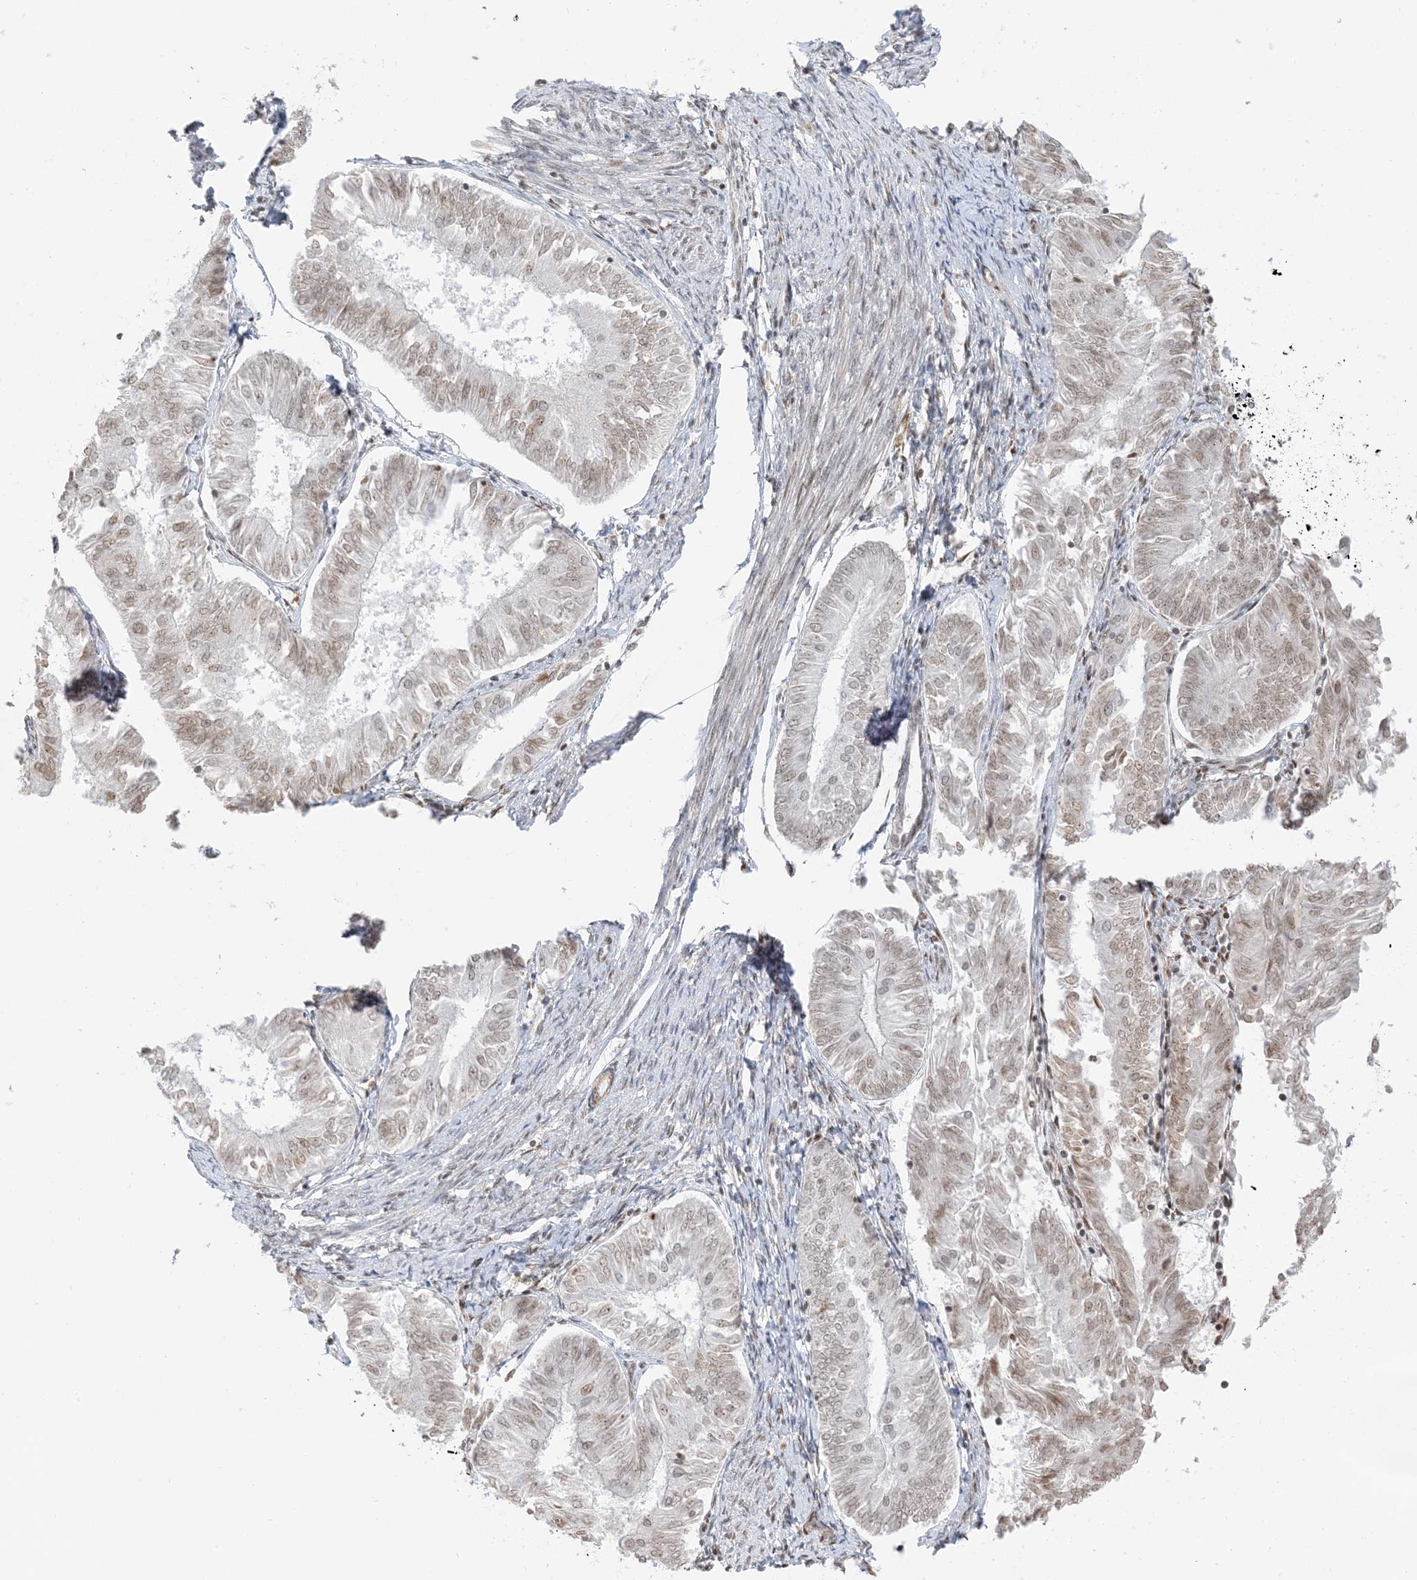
{"staining": {"intensity": "weak", "quantity": ">75%", "location": "nuclear"}, "tissue": "endometrial cancer", "cell_type": "Tumor cells", "image_type": "cancer", "snomed": [{"axis": "morphology", "description": "Adenocarcinoma, NOS"}, {"axis": "topography", "description": "Endometrium"}], "caption": "Protein staining exhibits weak nuclear positivity in about >75% of tumor cells in adenocarcinoma (endometrial). The staining was performed using DAB (3,3'-diaminobenzidine) to visualize the protein expression in brown, while the nuclei were stained in blue with hematoxylin (Magnification: 20x).", "gene": "METAP1D", "patient": {"sex": "female", "age": 58}}